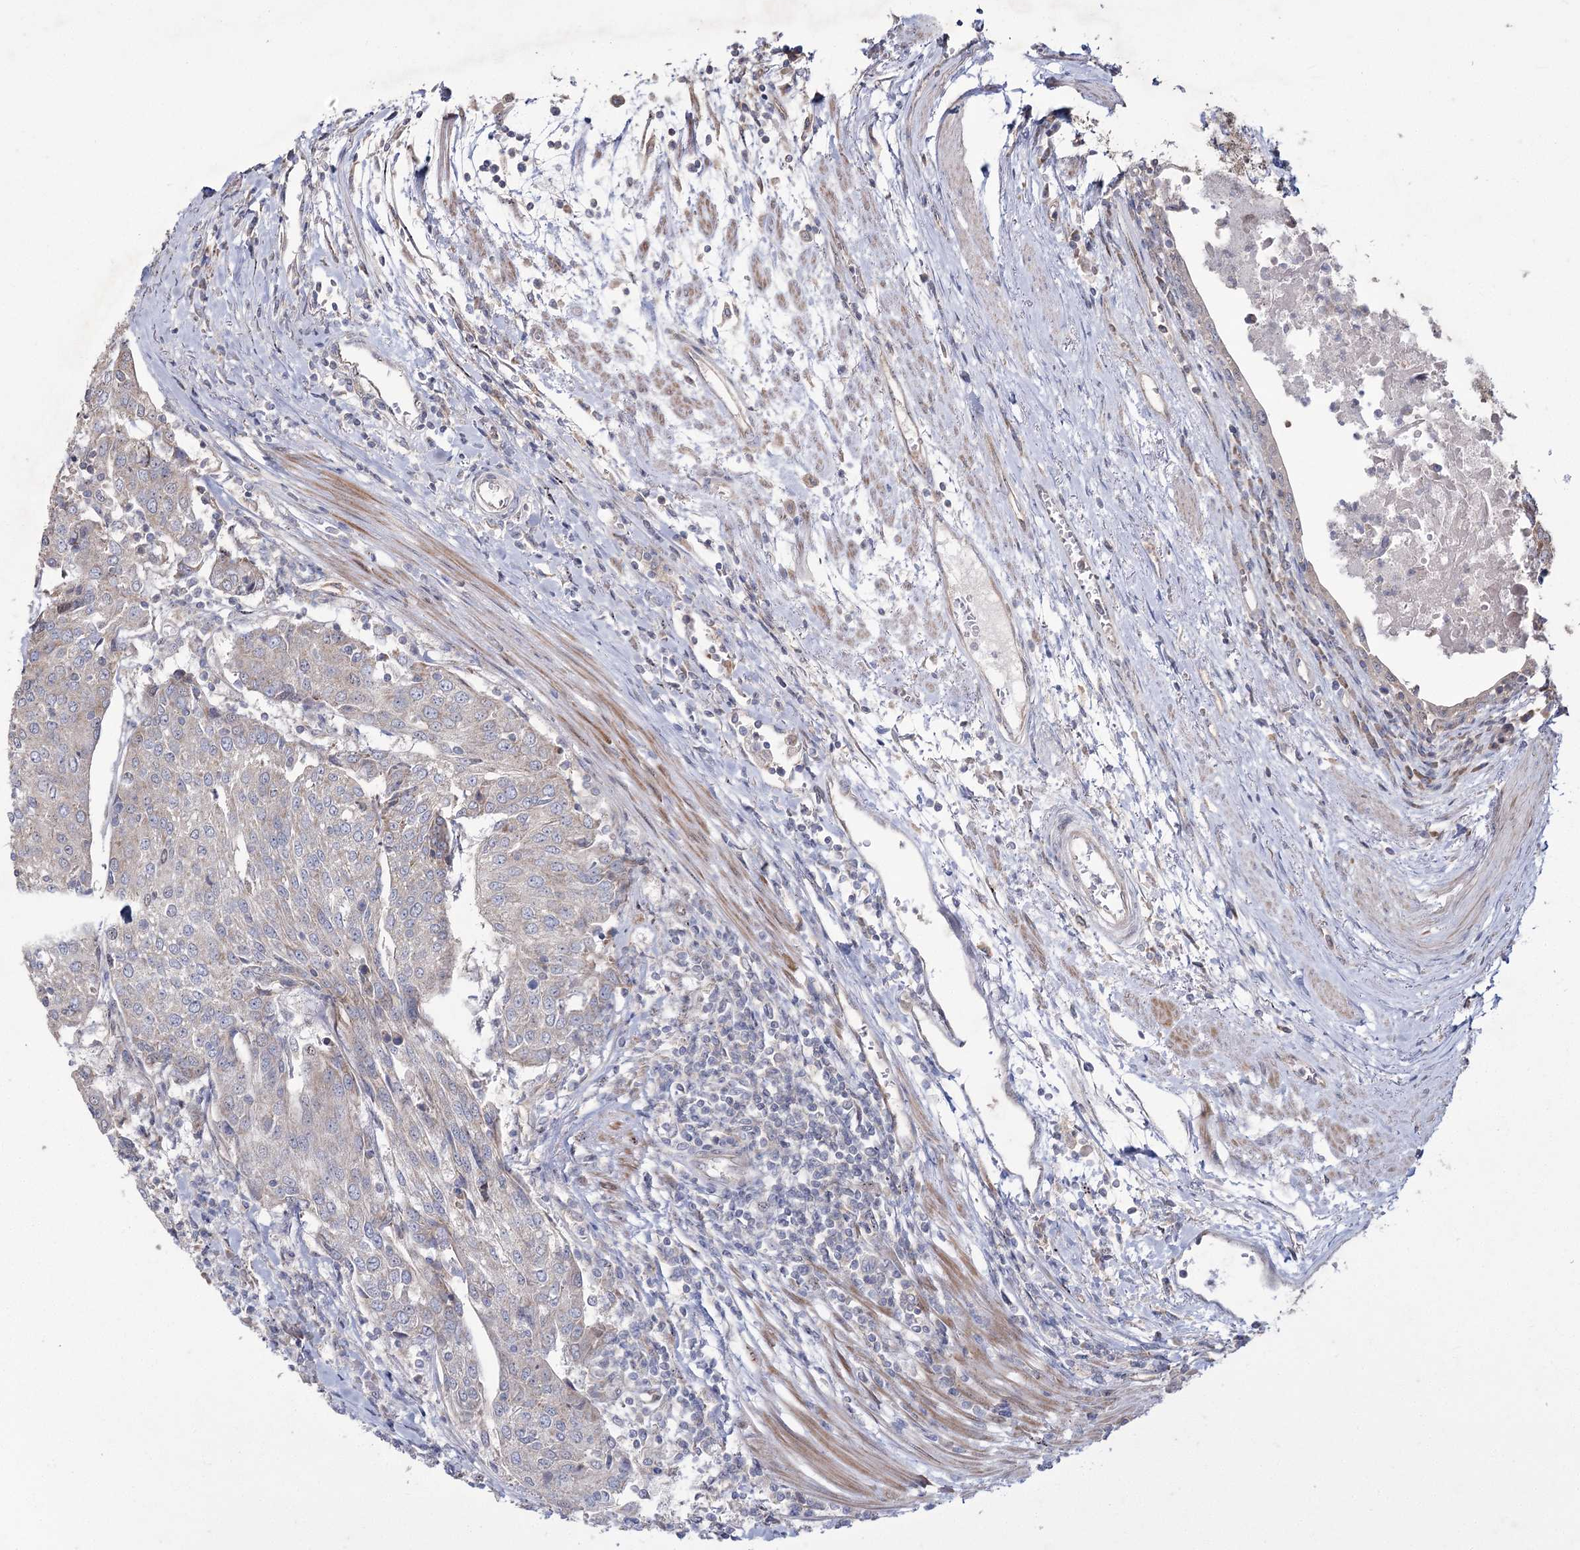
{"staining": {"intensity": "negative", "quantity": "none", "location": "none"}, "tissue": "urothelial cancer", "cell_type": "Tumor cells", "image_type": "cancer", "snomed": [{"axis": "morphology", "description": "Urothelial carcinoma, High grade"}, {"axis": "topography", "description": "Urinary bladder"}], "caption": "Tumor cells are negative for brown protein staining in urothelial cancer.", "gene": "SH3TC1", "patient": {"sex": "female", "age": 85}}